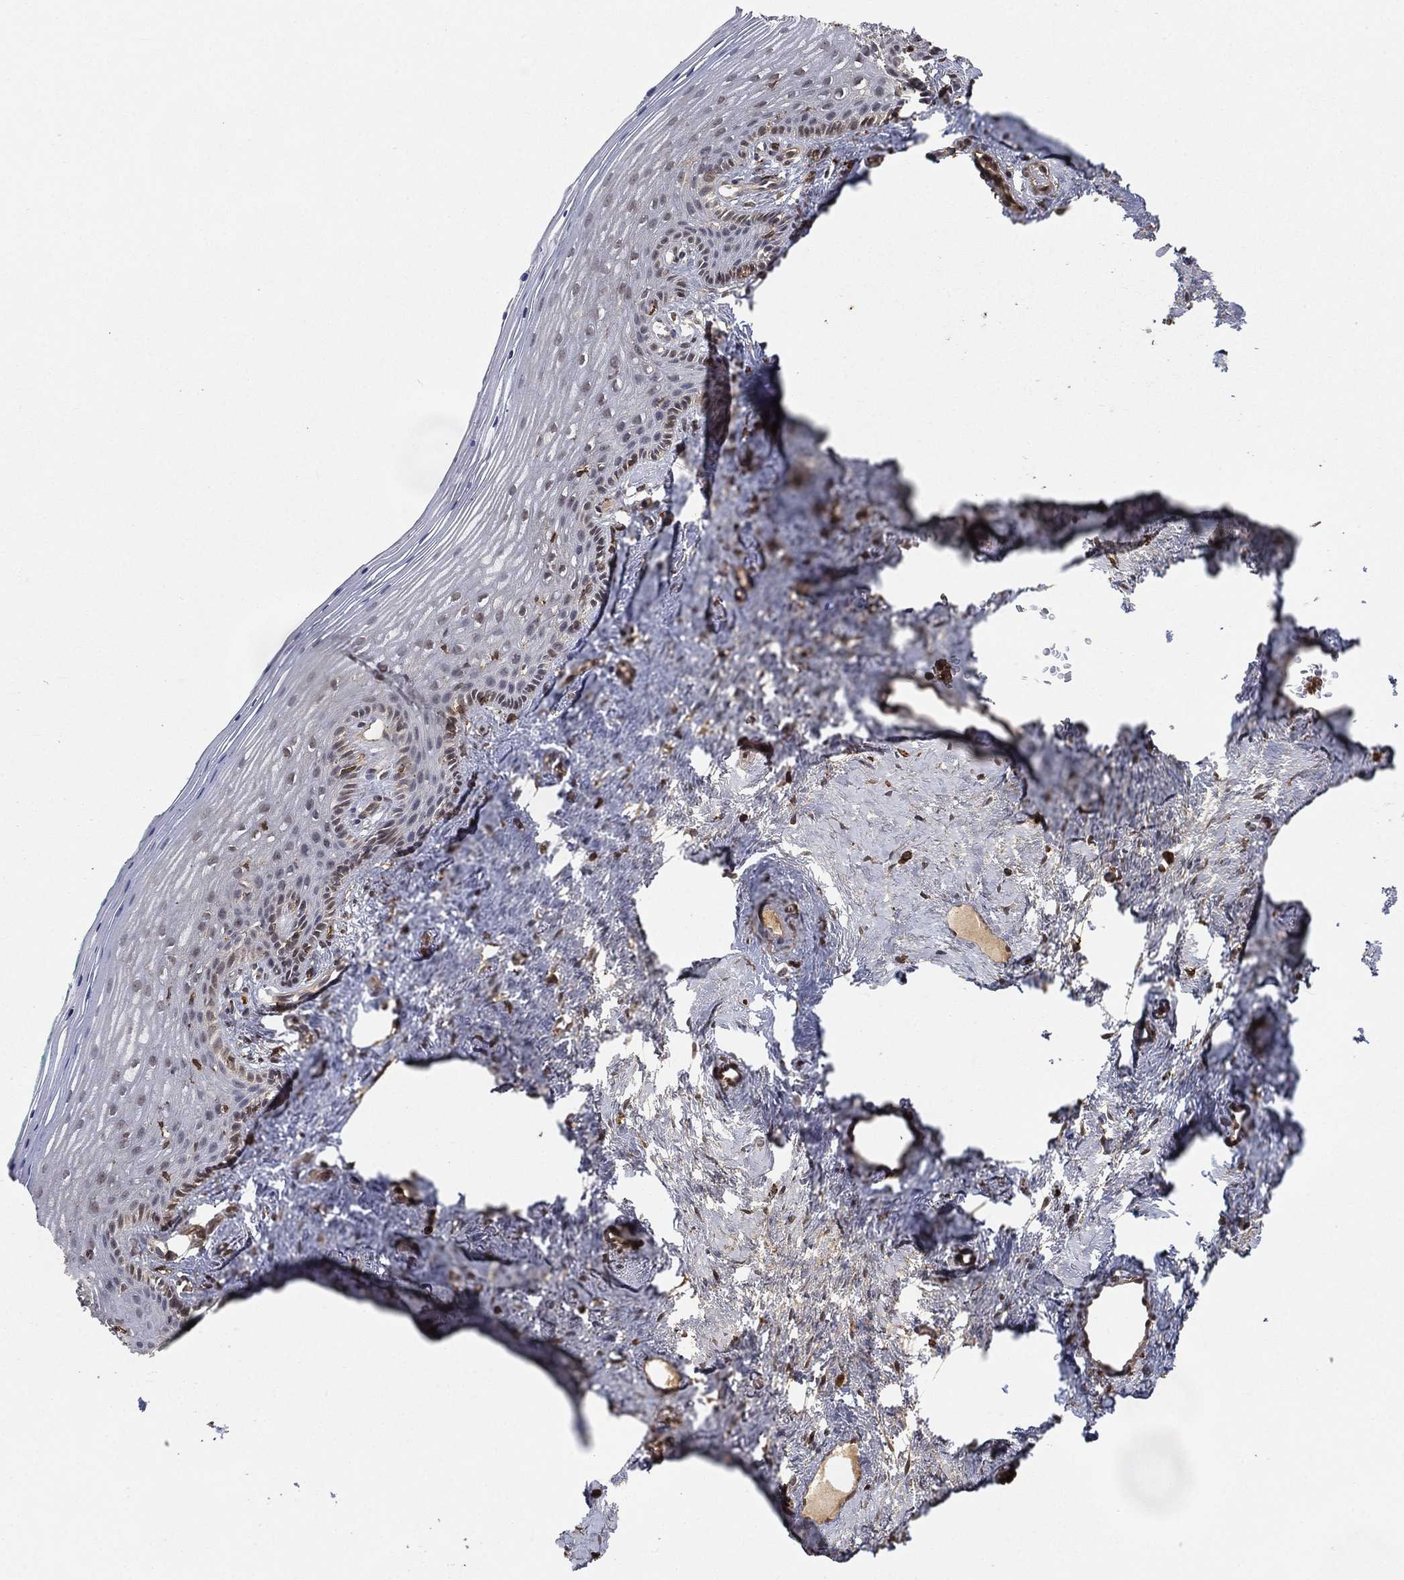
{"staining": {"intensity": "negative", "quantity": "none", "location": "none"}, "tissue": "vagina", "cell_type": "Squamous epithelial cells", "image_type": "normal", "snomed": [{"axis": "morphology", "description": "Normal tissue, NOS"}, {"axis": "topography", "description": "Vagina"}], "caption": "Histopathology image shows no protein staining in squamous epithelial cells of benign vagina. (DAB IHC with hematoxylin counter stain).", "gene": "CRYL1", "patient": {"sex": "female", "age": 45}}